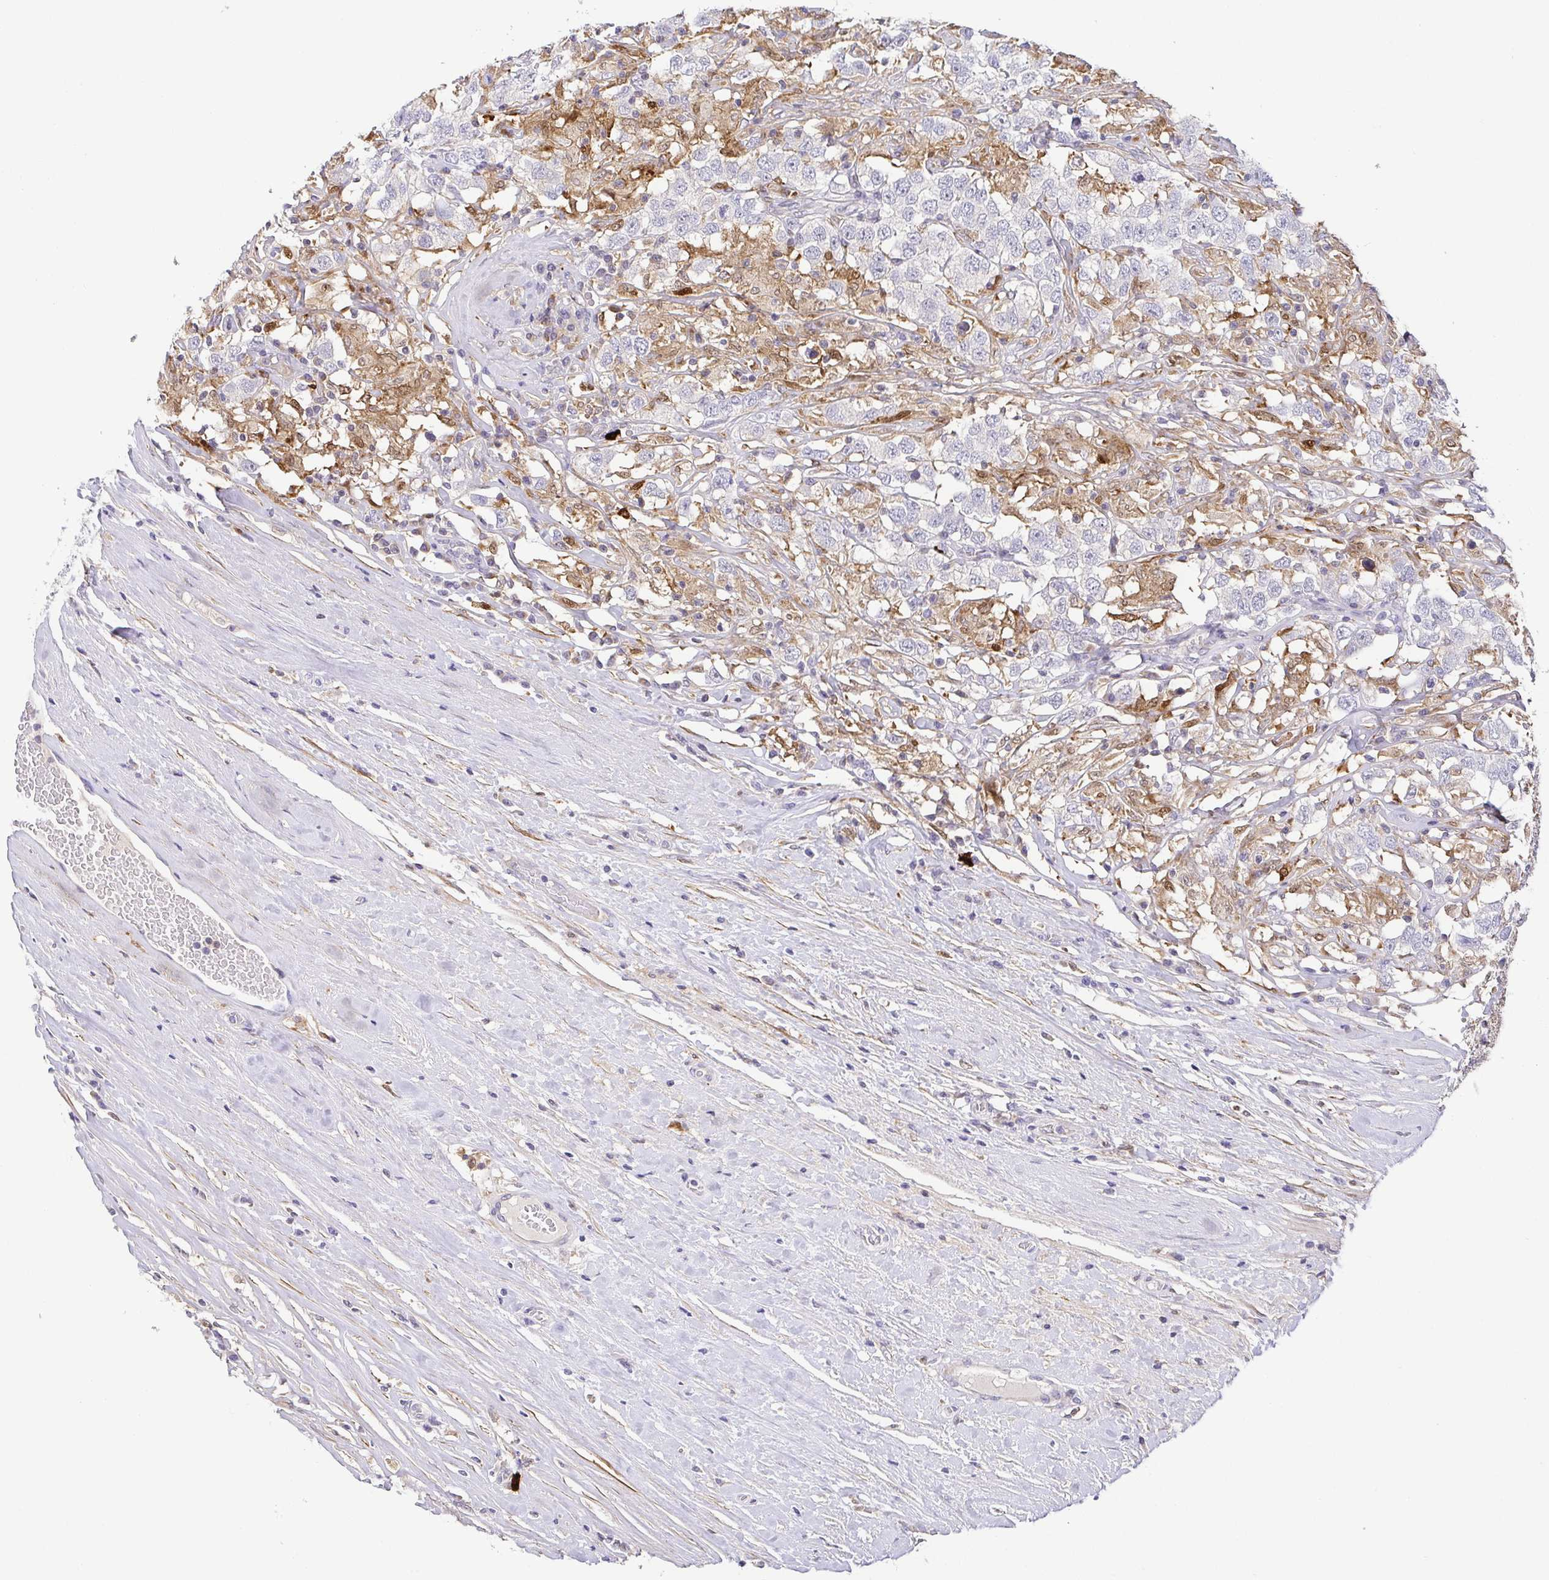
{"staining": {"intensity": "negative", "quantity": "none", "location": "none"}, "tissue": "testis cancer", "cell_type": "Tumor cells", "image_type": "cancer", "snomed": [{"axis": "morphology", "description": "Seminoma, NOS"}, {"axis": "topography", "description": "Testis"}], "caption": "A high-resolution micrograph shows IHC staining of testis cancer (seminoma), which shows no significant staining in tumor cells.", "gene": "RNASE7", "patient": {"sex": "male", "age": 41}}